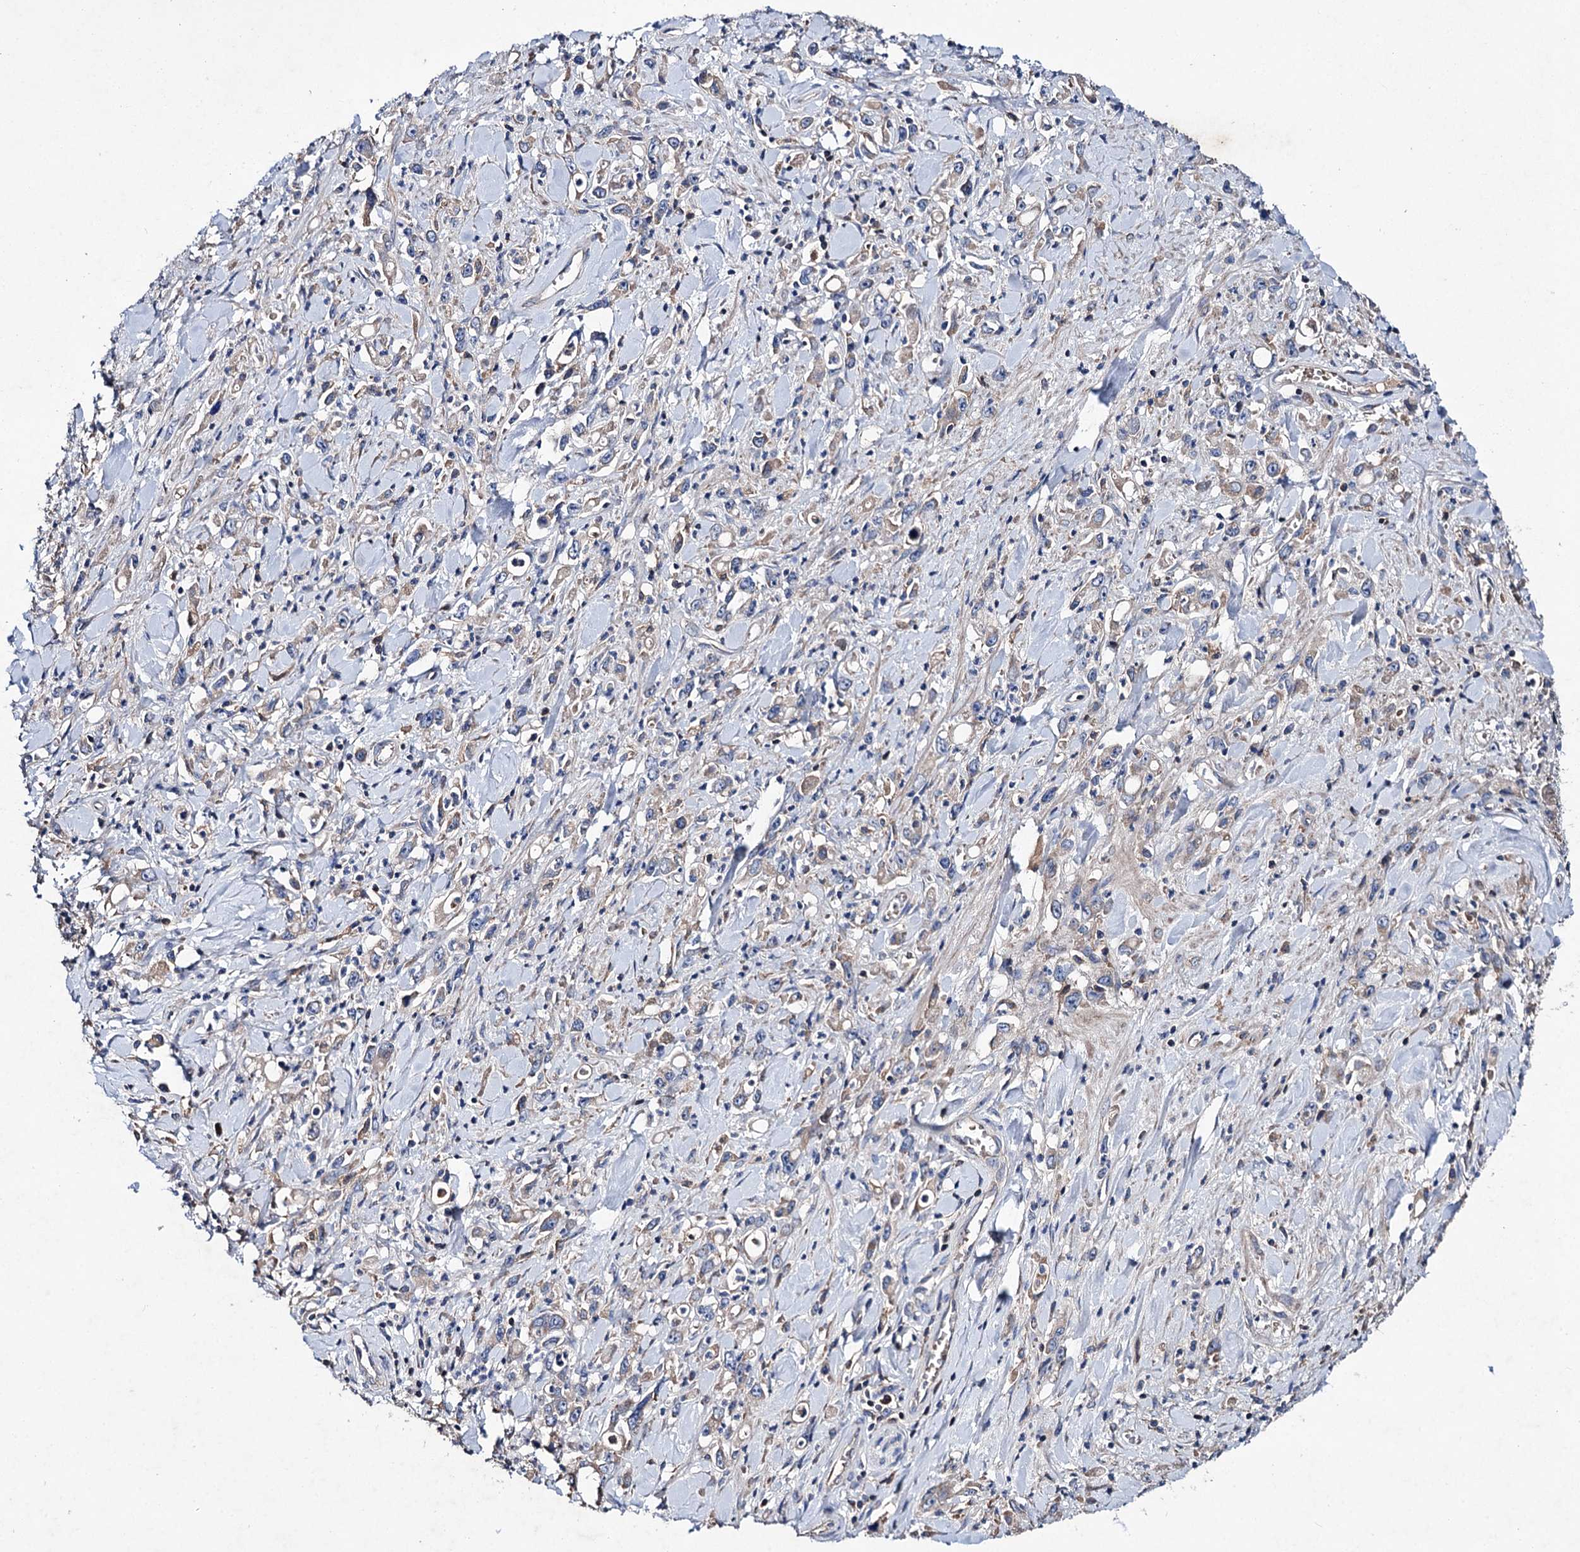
{"staining": {"intensity": "negative", "quantity": "none", "location": "none"}, "tissue": "stomach cancer", "cell_type": "Tumor cells", "image_type": "cancer", "snomed": [{"axis": "morphology", "description": "Adenocarcinoma, NOS"}, {"axis": "topography", "description": "Stomach, lower"}], "caption": "The IHC histopathology image has no significant staining in tumor cells of stomach cancer (adenocarcinoma) tissue.", "gene": "CLPB", "patient": {"sex": "female", "age": 43}}